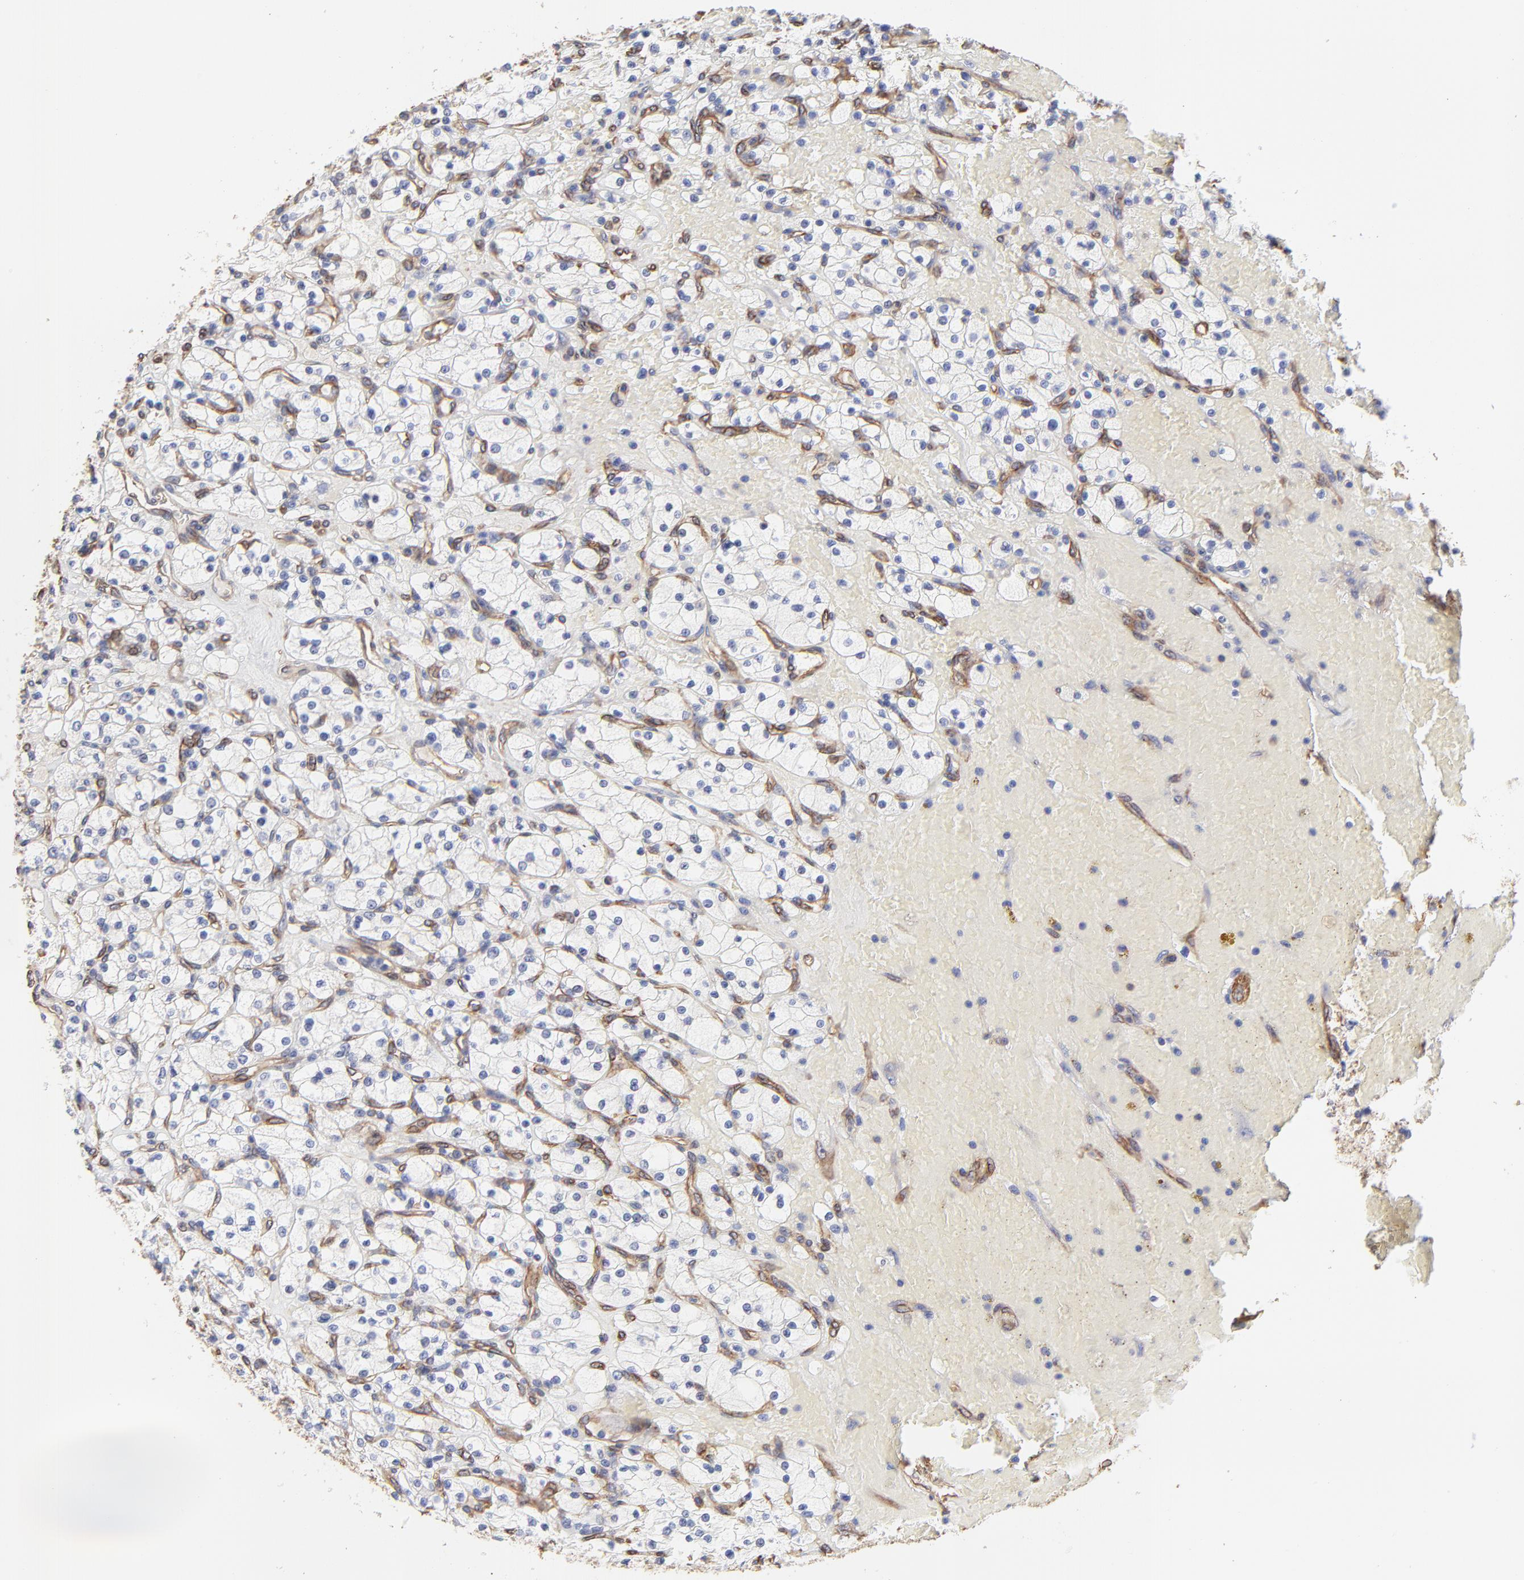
{"staining": {"intensity": "moderate", "quantity": "<25%", "location": "cytoplasmic/membranous,nuclear"}, "tissue": "renal cancer", "cell_type": "Tumor cells", "image_type": "cancer", "snomed": [{"axis": "morphology", "description": "Adenocarcinoma, NOS"}, {"axis": "topography", "description": "Kidney"}], "caption": "The image reveals immunohistochemical staining of renal cancer. There is moderate cytoplasmic/membranous and nuclear expression is appreciated in approximately <25% of tumor cells. The protein is stained brown, and the nuclei are stained in blue (DAB (3,3'-diaminobenzidine) IHC with brightfield microscopy, high magnification).", "gene": "LRCH2", "patient": {"sex": "female", "age": 83}}